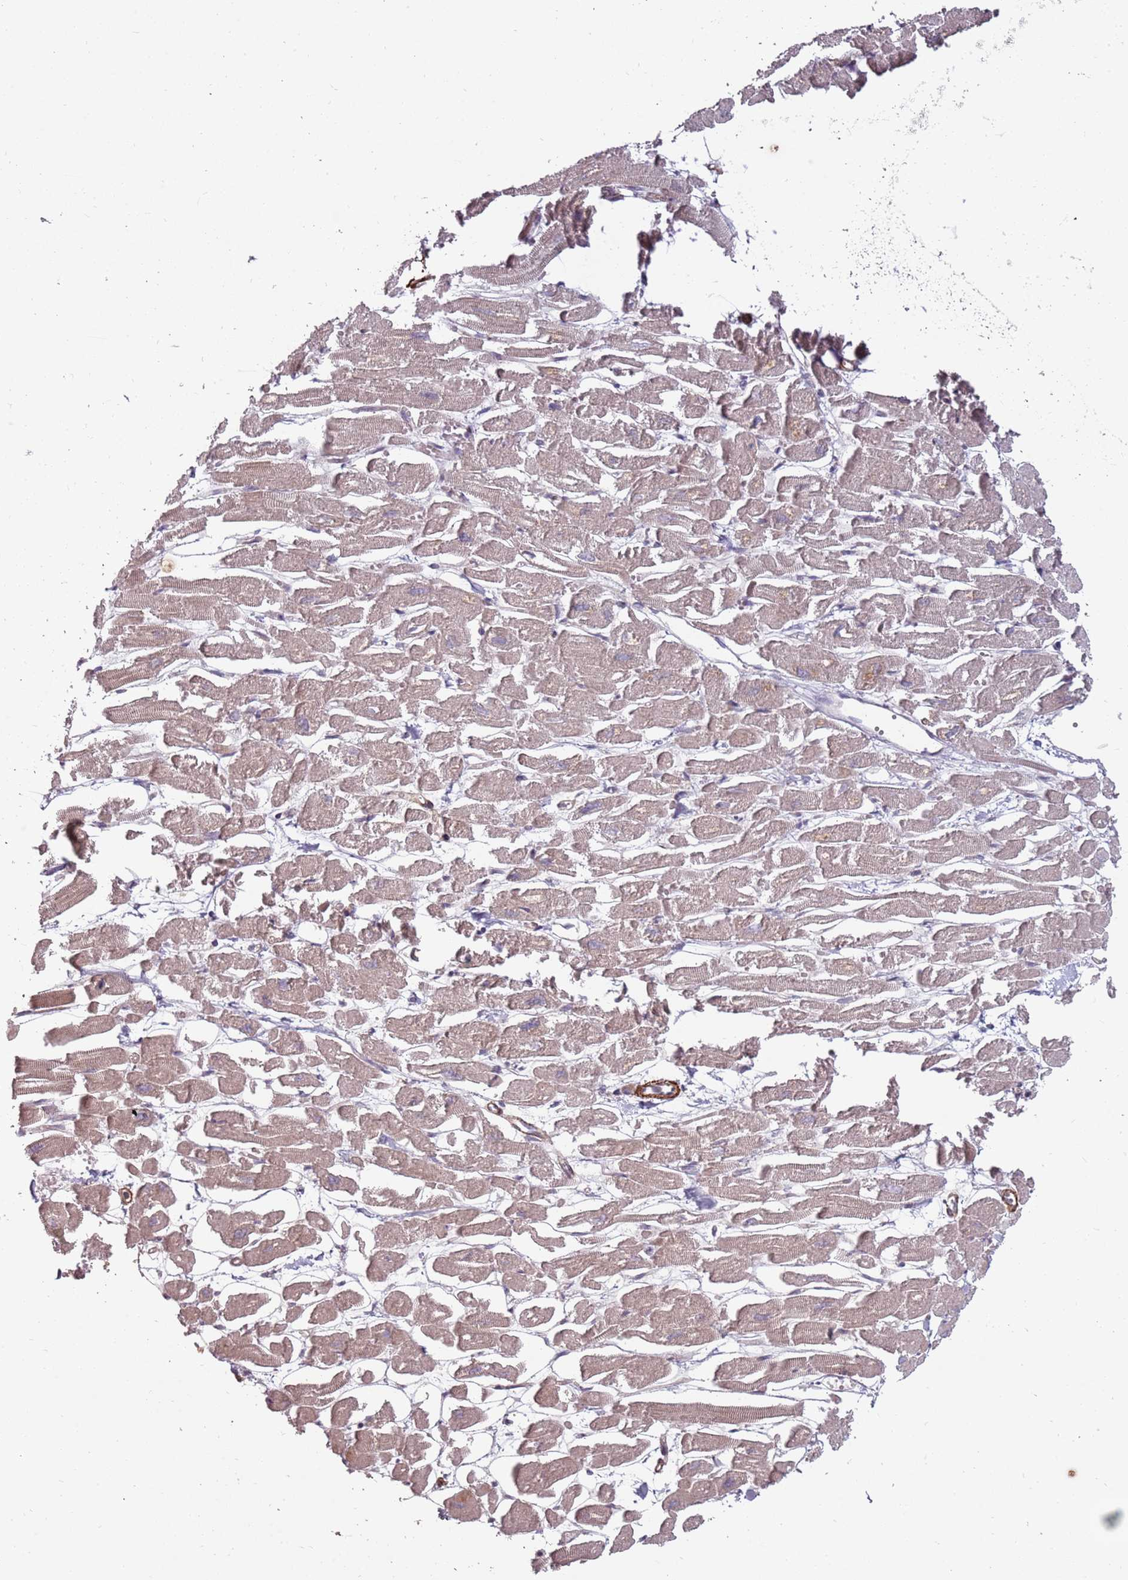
{"staining": {"intensity": "weak", "quantity": ">75%", "location": "cytoplasmic/membranous"}, "tissue": "heart muscle", "cell_type": "Cardiomyocytes", "image_type": "normal", "snomed": [{"axis": "morphology", "description": "Normal tissue, NOS"}, {"axis": "topography", "description": "Heart"}], "caption": "Immunohistochemical staining of unremarkable human heart muscle shows weak cytoplasmic/membranous protein staining in about >75% of cardiomyocytes.", "gene": "PLD6", "patient": {"sex": "male", "age": 54}}